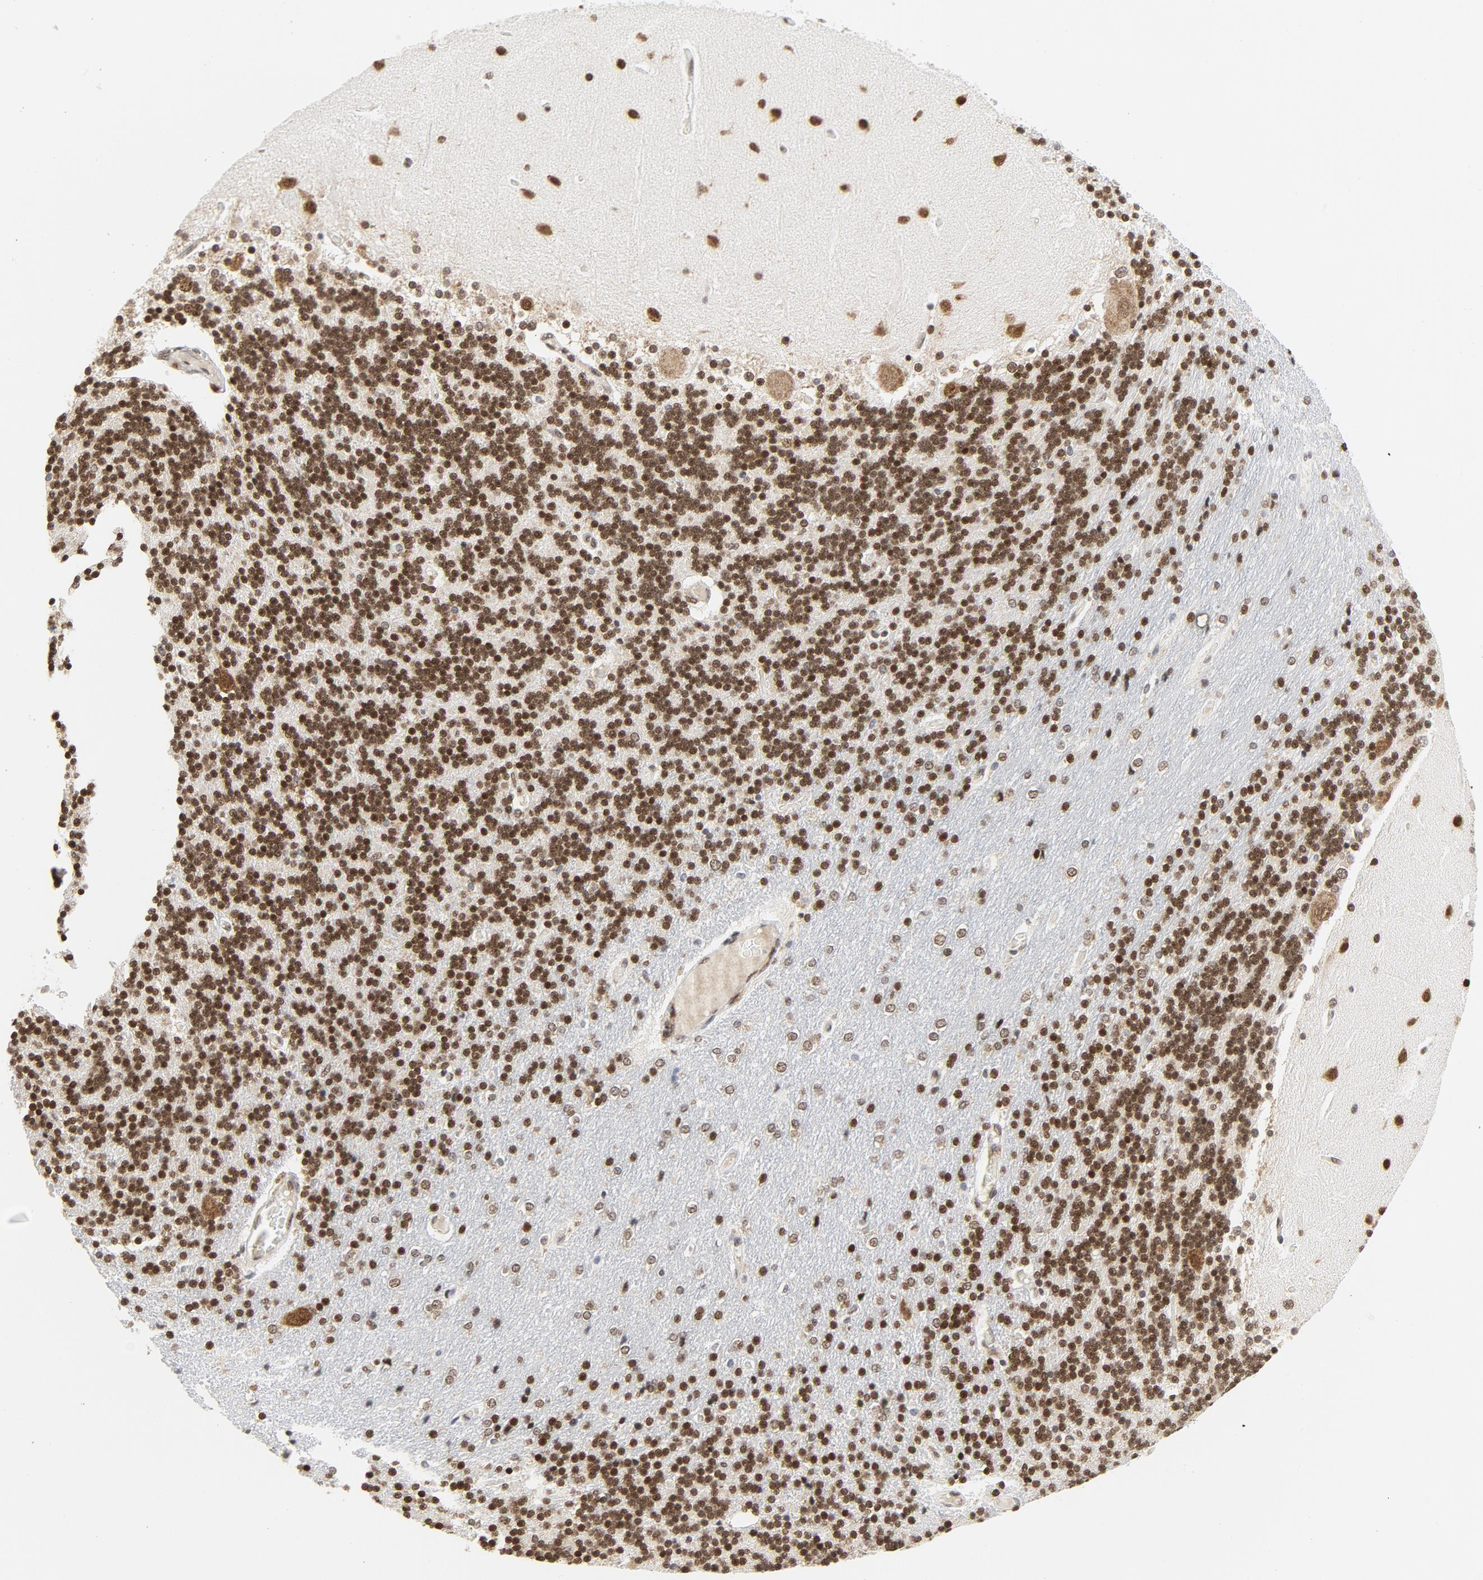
{"staining": {"intensity": "strong", "quantity": ">75%", "location": "nuclear"}, "tissue": "cerebellum", "cell_type": "Cells in granular layer", "image_type": "normal", "snomed": [{"axis": "morphology", "description": "Normal tissue, NOS"}, {"axis": "topography", "description": "Cerebellum"}], "caption": "Protein expression analysis of unremarkable cerebellum demonstrates strong nuclear staining in approximately >75% of cells in granular layer.", "gene": "ERCC1", "patient": {"sex": "female", "age": 54}}